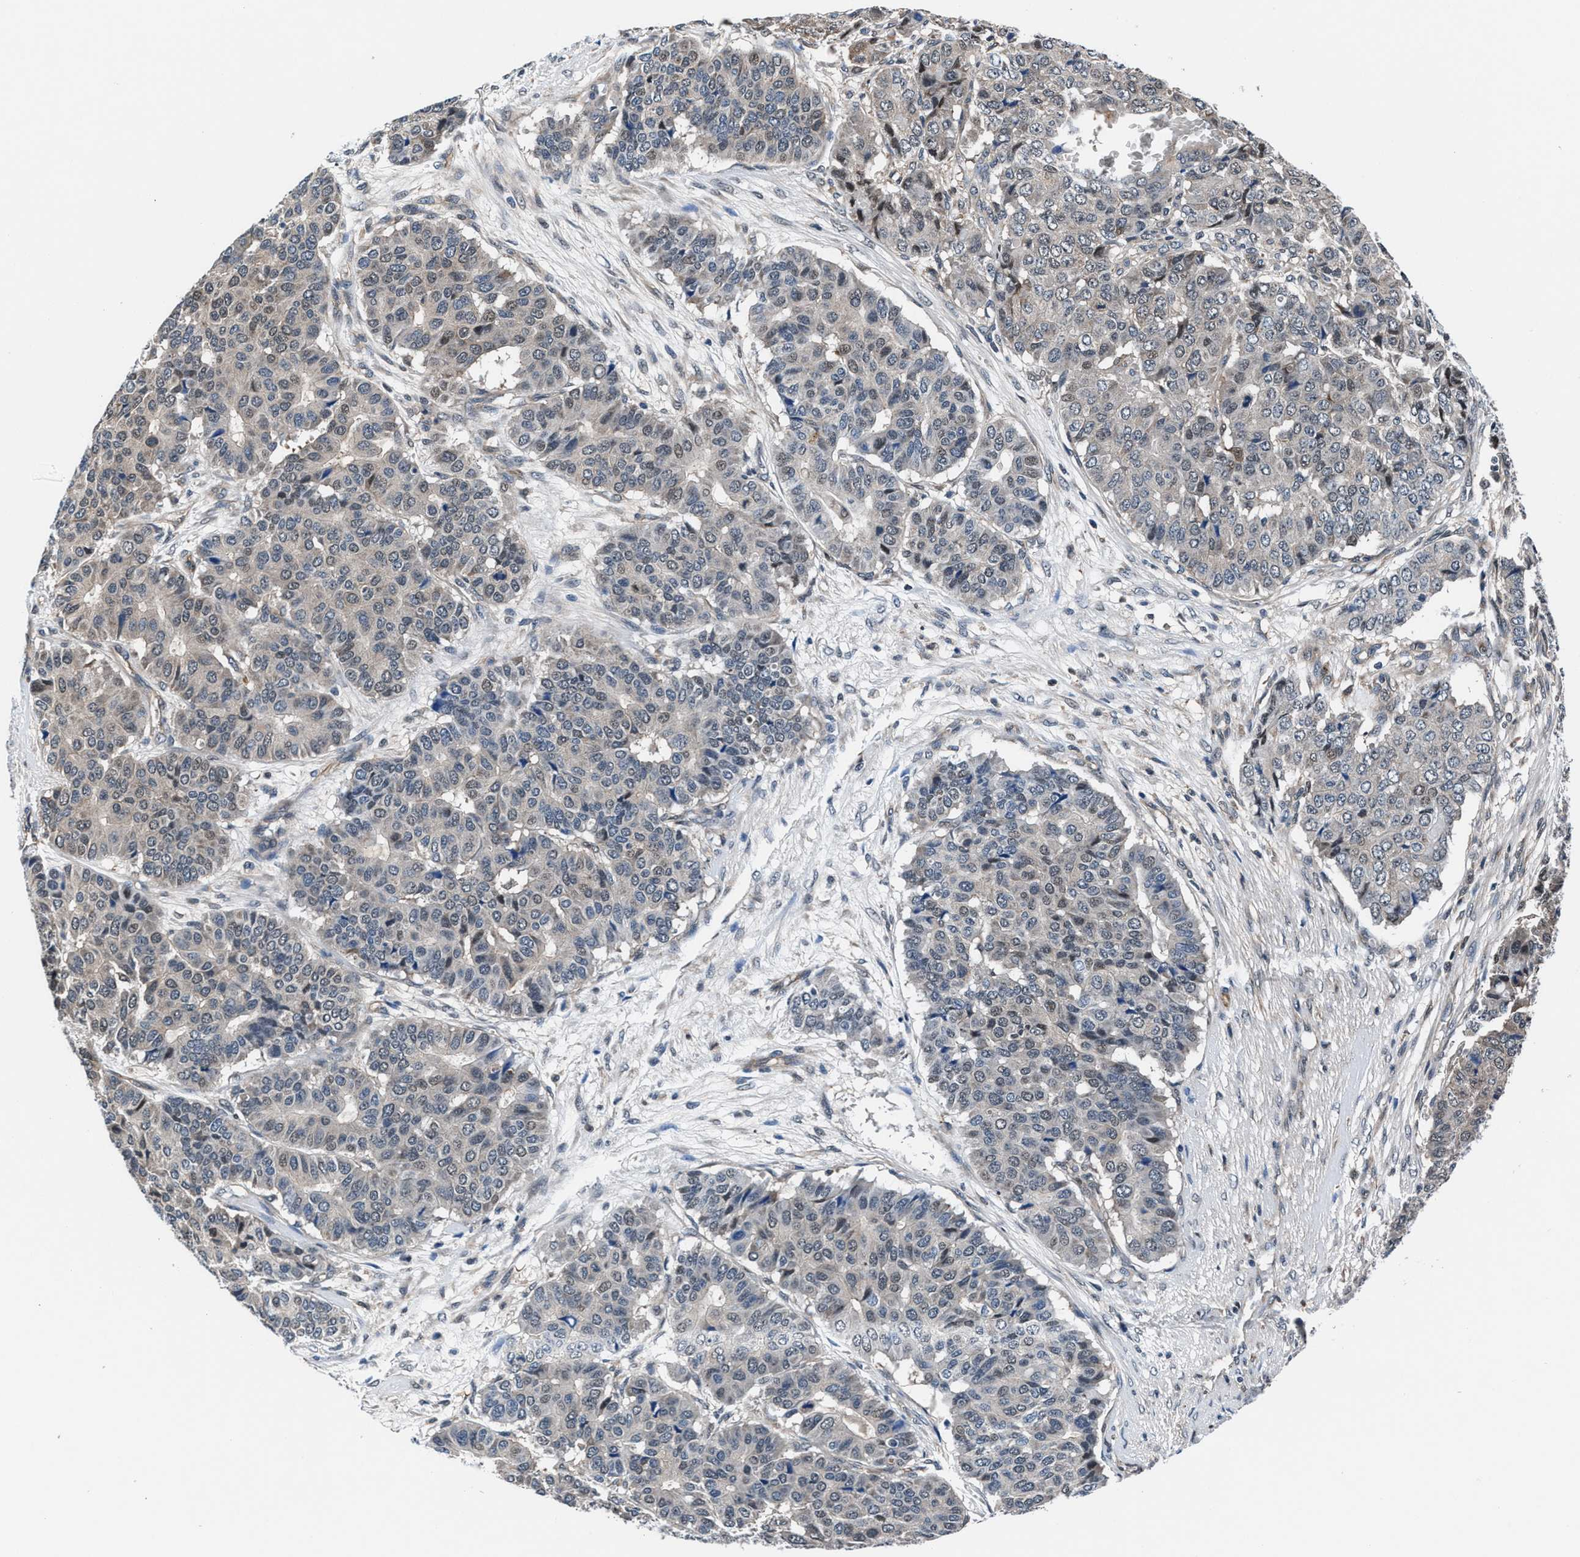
{"staining": {"intensity": "weak", "quantity": "<25%", "location": "cytoplasmic/membranous,nuclear"}, "tissue": "pancreatic cancer", "cell_type": "Tumor cells", "image_type": "cancer", "snomed": [{"axis": "morphology", "description": "Adenocarcinoma, NOS"}, {"axis": "topography", "description": "Pancreas"}], "caption": "A histopathology image of pancreatic cancer (adenocarcinoma) stained for a protein reveals no brown staining in tumor cells.", "gene": "PRPSAP2", "patient": {"sex": "male", "age": 50}}